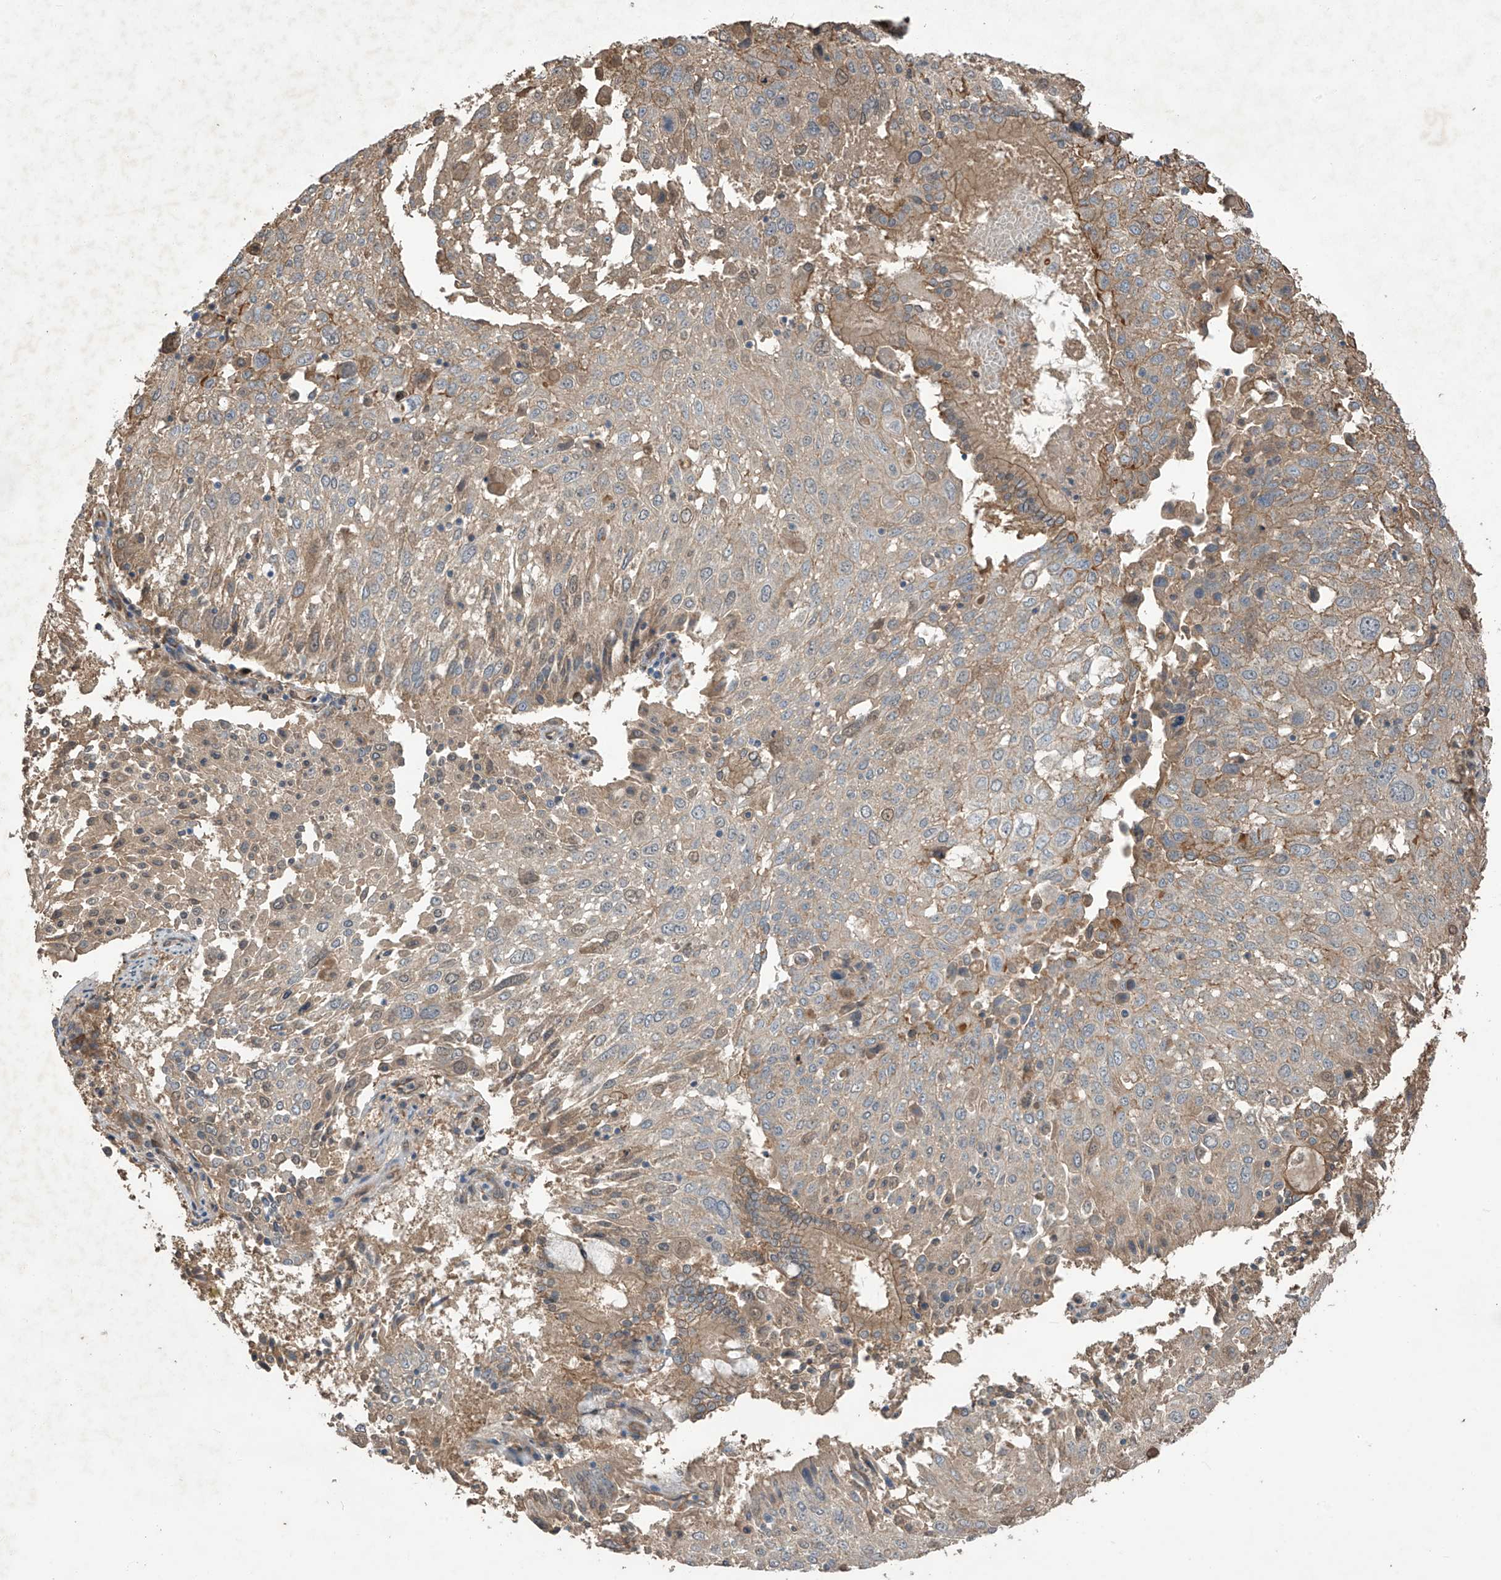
{"staining": {"intensity": "moderate", "quantity": "25%-75%", "location": "cytoplasmic/membranous"}, "tissue": "lung cancer", "cell_type": "Tumor cells", "image_type": "cancer", "snomed": [{"axis": "morphology", "description": "Squamous cell carcinoma, NOS"}, {"axis": "topography", "description": "Lung"}], "caption": "Brown immunohistochemical staining in lung squamous cell carcinoma shows moderate cytoplasmic/membranous staining in about 25%-75% of tumor cells.", "gene": "AGBL5", "patient": {"sex": "male", "age": 65}}